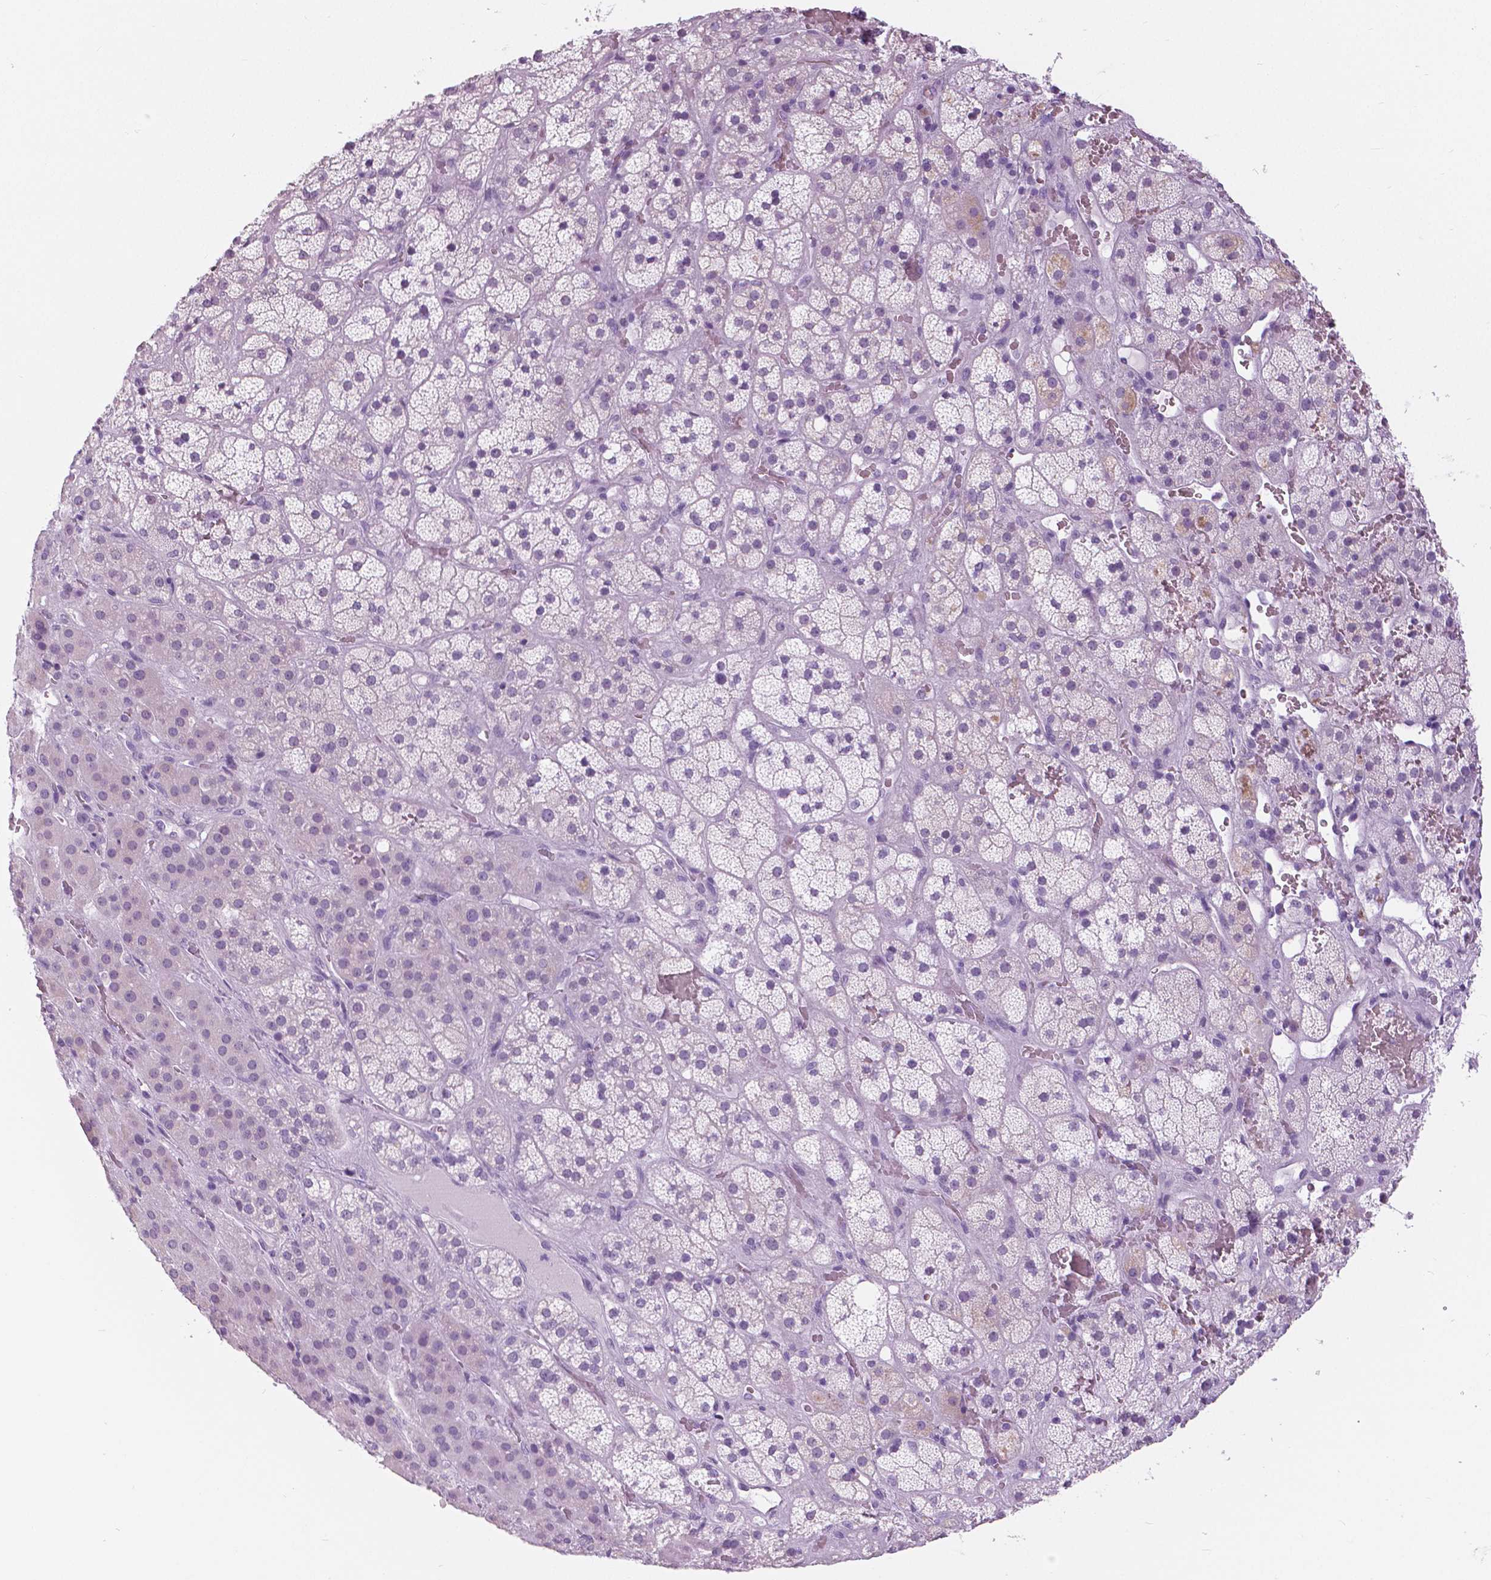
{"staining": {"intensity": "negative", "quantity": "none", "location": "none"}, "tissue": "adrenal gland", "cell_type": "Glandular cells", "image_type": "normal", "snomed": [{"axis": "morphology", "description": "Normal tissue, NOS"}, {"axis": "topography", "description": "Adrenal gland"}], "caption": "Immunohistochemical staining of unremarkable human adrenal gland displays no significant staining in glandular cells. Nuclei are stained in blue.", "gene": "SFTPD", "patient": {"sex": "male", "age": 57}}